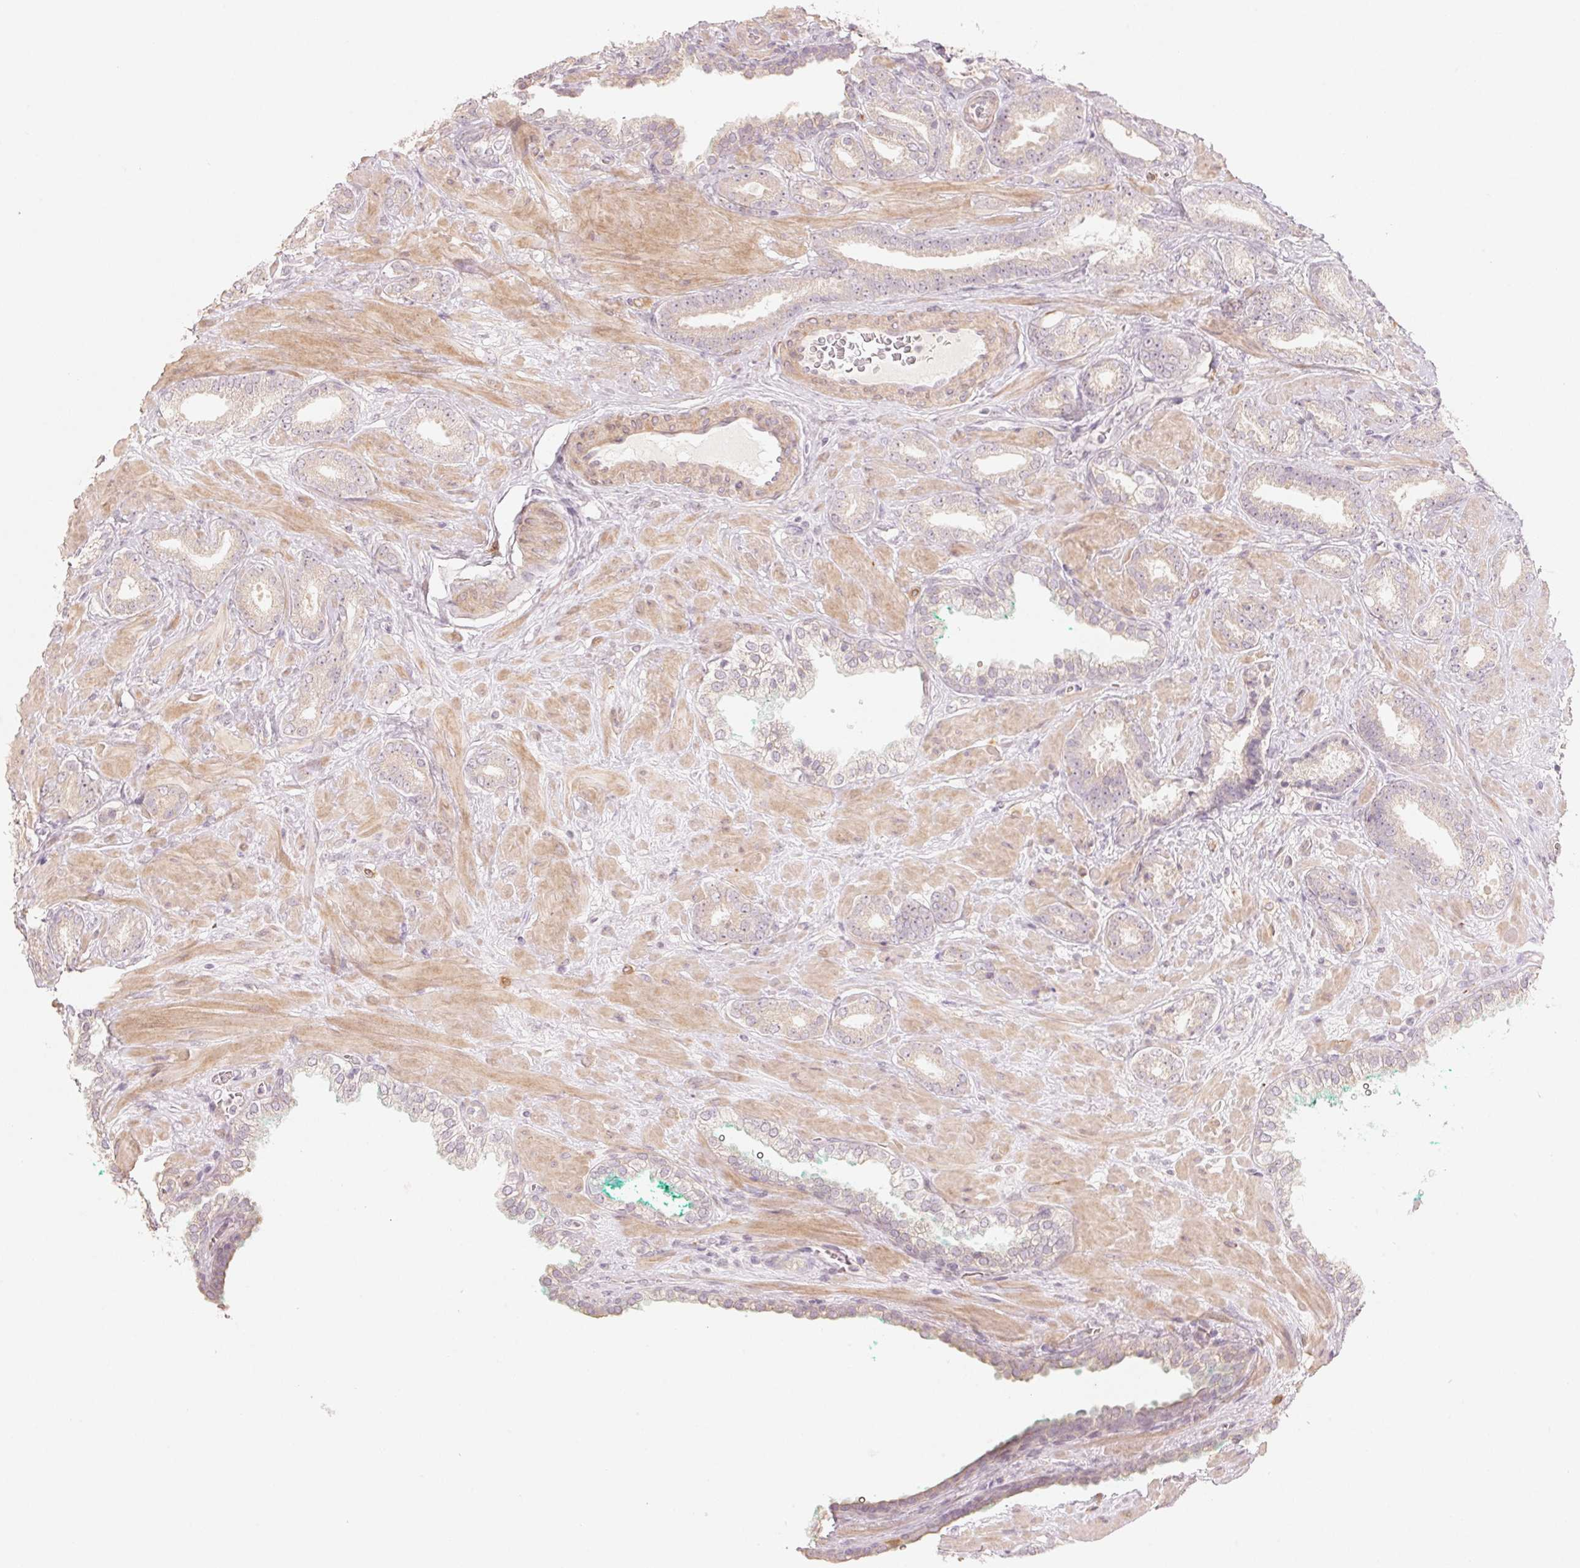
{"staining": {"intensity": "negative", "quantity": "none", "location": "none"}, "tissue": "prostate cancer", "cell_type": "Tumor cells", "image_type": "cancer", "snomed": [{"axis": "morphology", "description": "Adenocarcinoma, High grade"}, {"axis": "topography", "description": "Prostate"}], "caption": "Human prostate cancer (high-grade adenocarcinoma) stained for a protein using immunohistochemistry (IHC) exhibits no staining in tumor cells.", "gene": "DENND2C", "patient": {"sex": "male", "age": 56}}